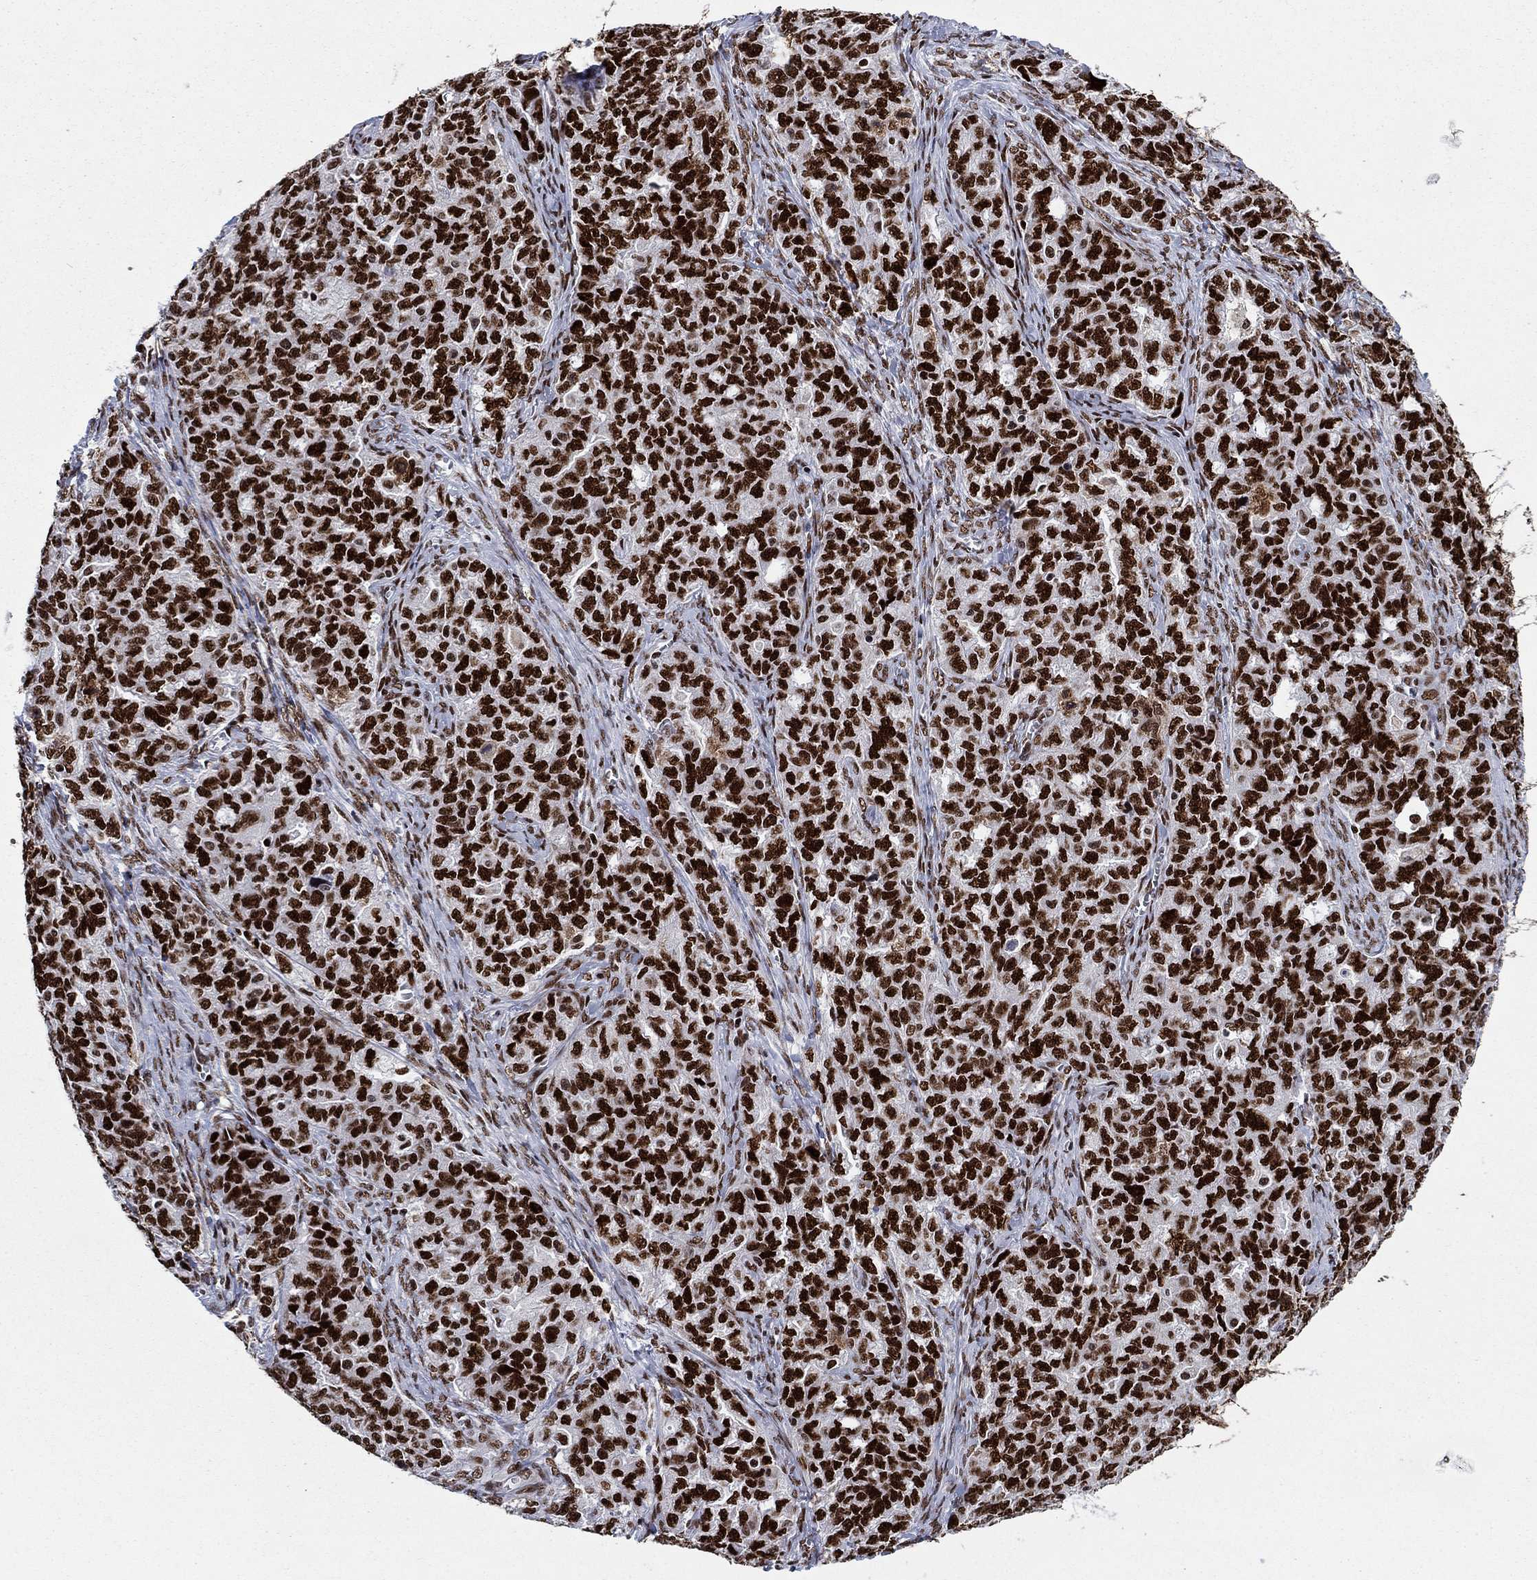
{"staining": {"intensity": "strong", "quantity": ">75%", "location": "nuclear"}, "tissue": "ovarian cancer", "cell_type": "Tumor cells", "image_type": "cancer", "snomed": [{"axis": "morphology", "description": "Cystadenocarcinoma, serous, NOS"}, {"axis": "topography", "description": "Ovary"}], "caption": "IHC (DAB (3,3'-diaminobenzidine)) staining of serous cystadenocarcinoma (ovarian) reveals strong nuclear protein expression in about >75% of tumor cells.", "gene": "RPRD1B", "patient": {"sex": "female", "age": 51}}